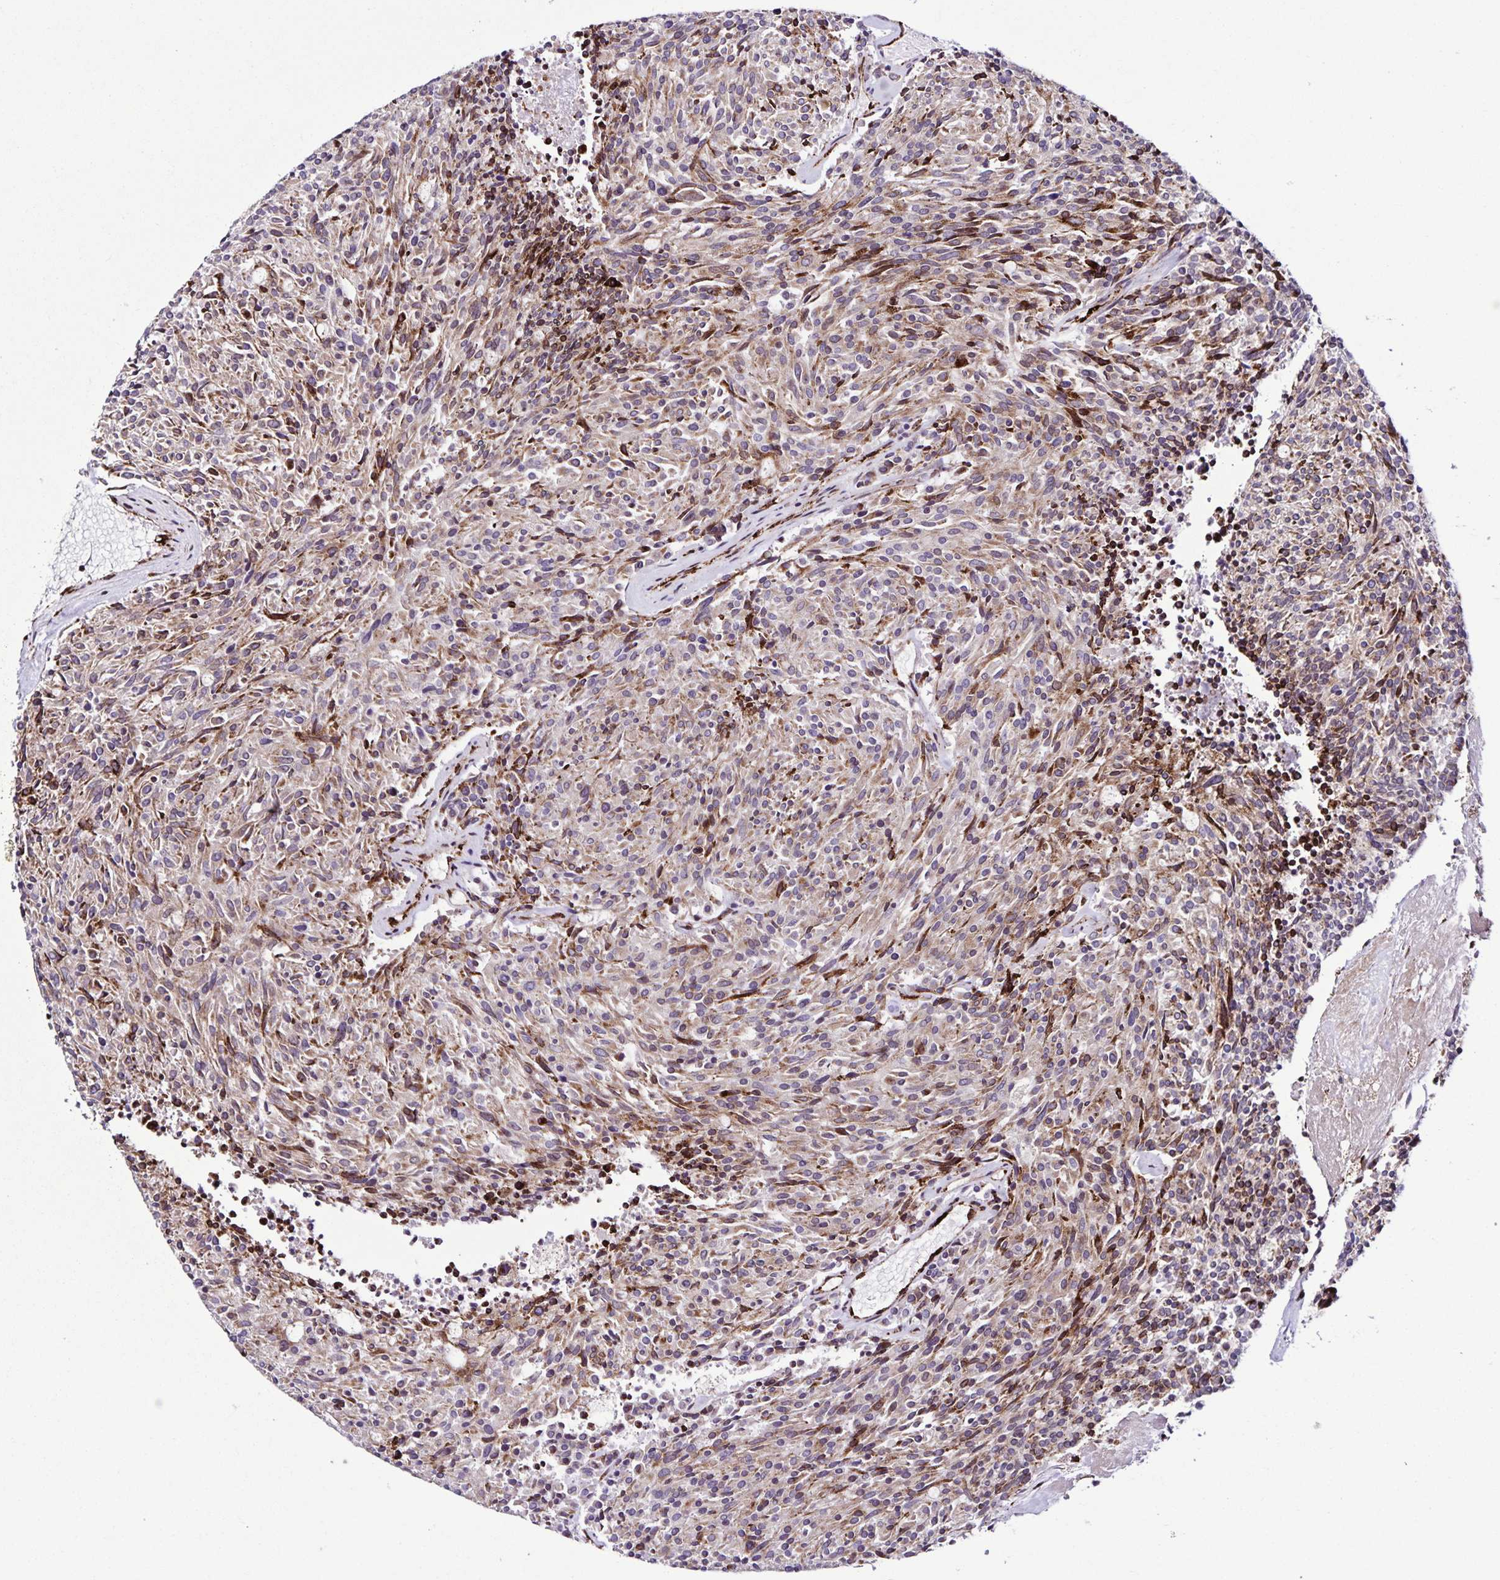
{"staining": {"intensity": "weak", "quantity": "25%-75%", "location": "cytoplasmic/membranous"}, "tissue": "carcinoid", "cell_type": "Tumor cells", "image_type": "cancer", "snomed": [{"axis": "morphology", "description": "Carcinoid, malignant, NOS"}, {"axis": "topography", "description": "Pancreas"}], "caption": "This is an image of immunohistochemistry (IHC) staining of carcinoid, which shows weak positivity in the cytoplasmic/membranous of tumor cells.", "gene": "OSBPL5", "patient": {"sex": "female", "age": 54}}